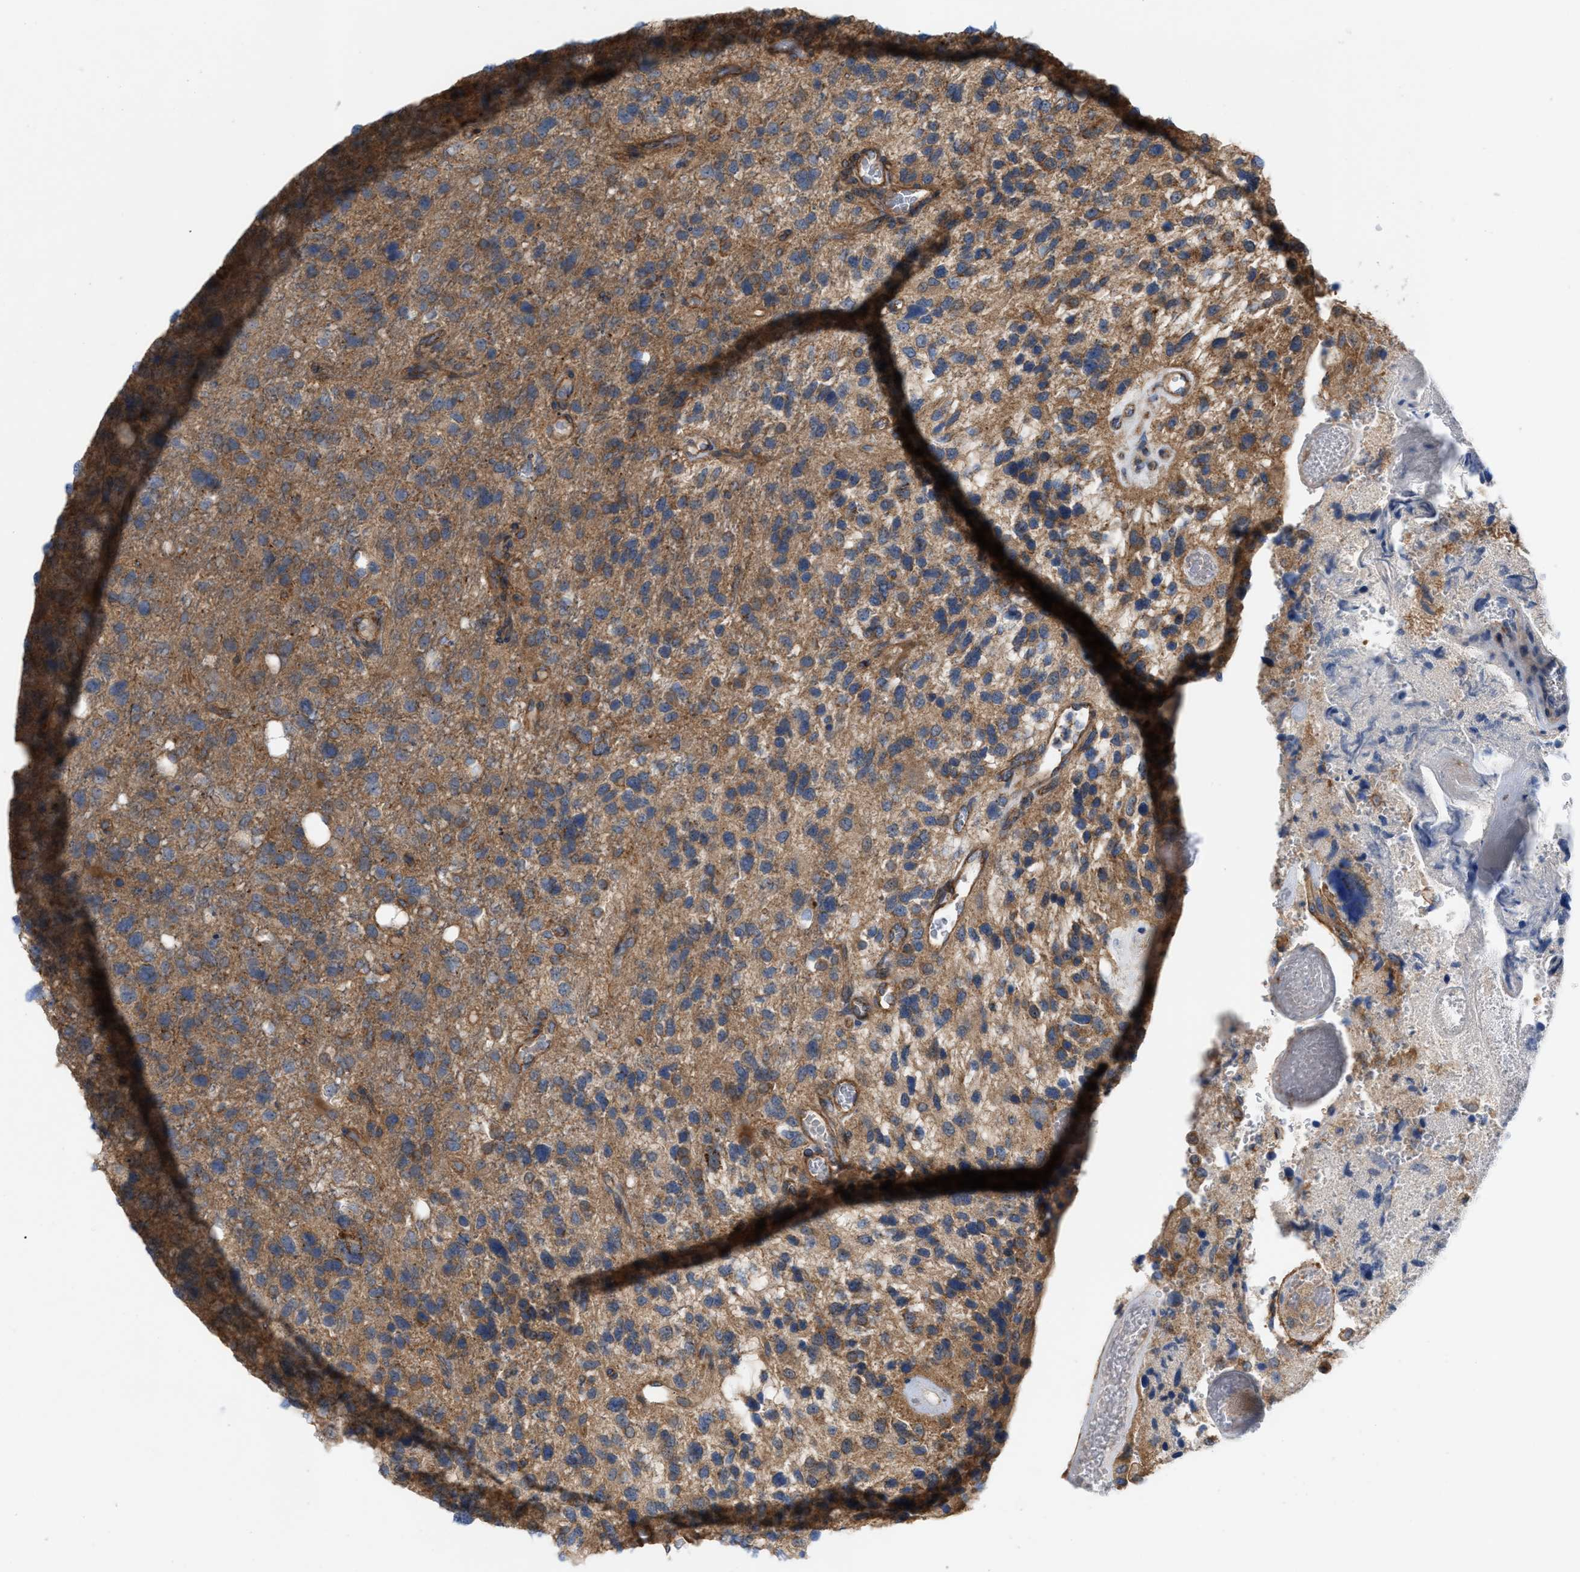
{"staining": {"intensity": "moderate", "quantity": ">75%", "location": "cytoplasmic/membranous"}, "tissue": "glioma", "cell_type": "Tumor cells", "image_type": "cancer", "snomed": [{"axis": "morphology", "description": "Glioma, malignant, High grade"}, {"axis": "topography", "description": "Brain"}], "caption": "Tumor cells exhibit medium levels of moderate cytoplasmic/membranous staining in approximately >75% of cells in human malignant glioma (high-grade).", "gene": "OXSM", "patient": {"sex": "female", "age": 58}}